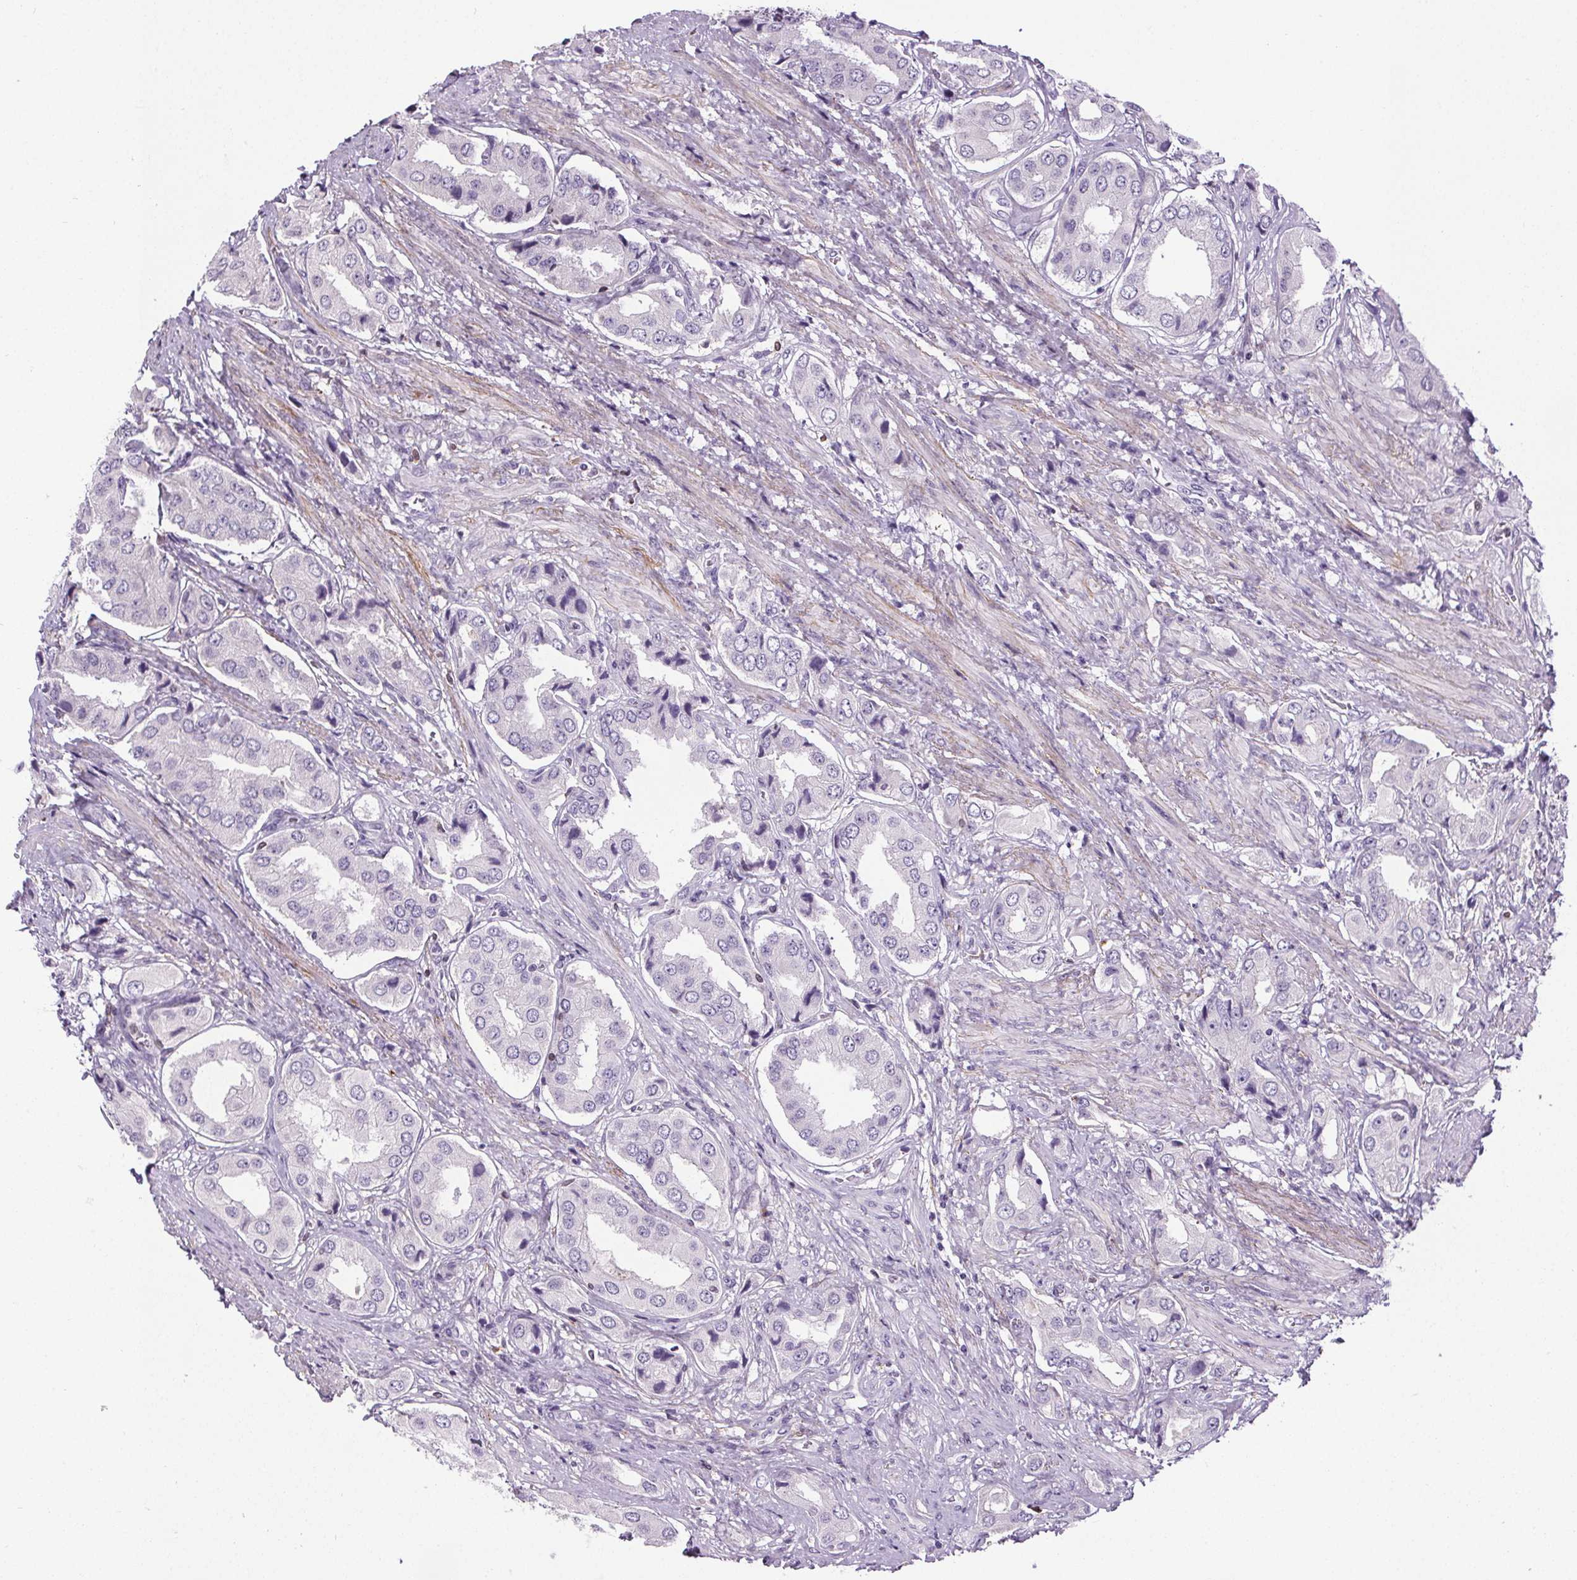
{"staining": {"intensity": "negative", "quantity": "none", "location": "none"}, "tissue": "prostate cancer", "cell_type": "Tumor cells", "image_type": "cancer", "snomed": [{"axis": "morphology", "description": "Adenocarcinoma, NOS"}, {"axis": "topography", "description": "Prostate"}], "caption": "Adenocarcinoma (prostate) was stained to show a protein in brown. There is no significant staining in tumor cells.", "gene": "TMEM240", "patient": {"sex": "male", "age": 63}}